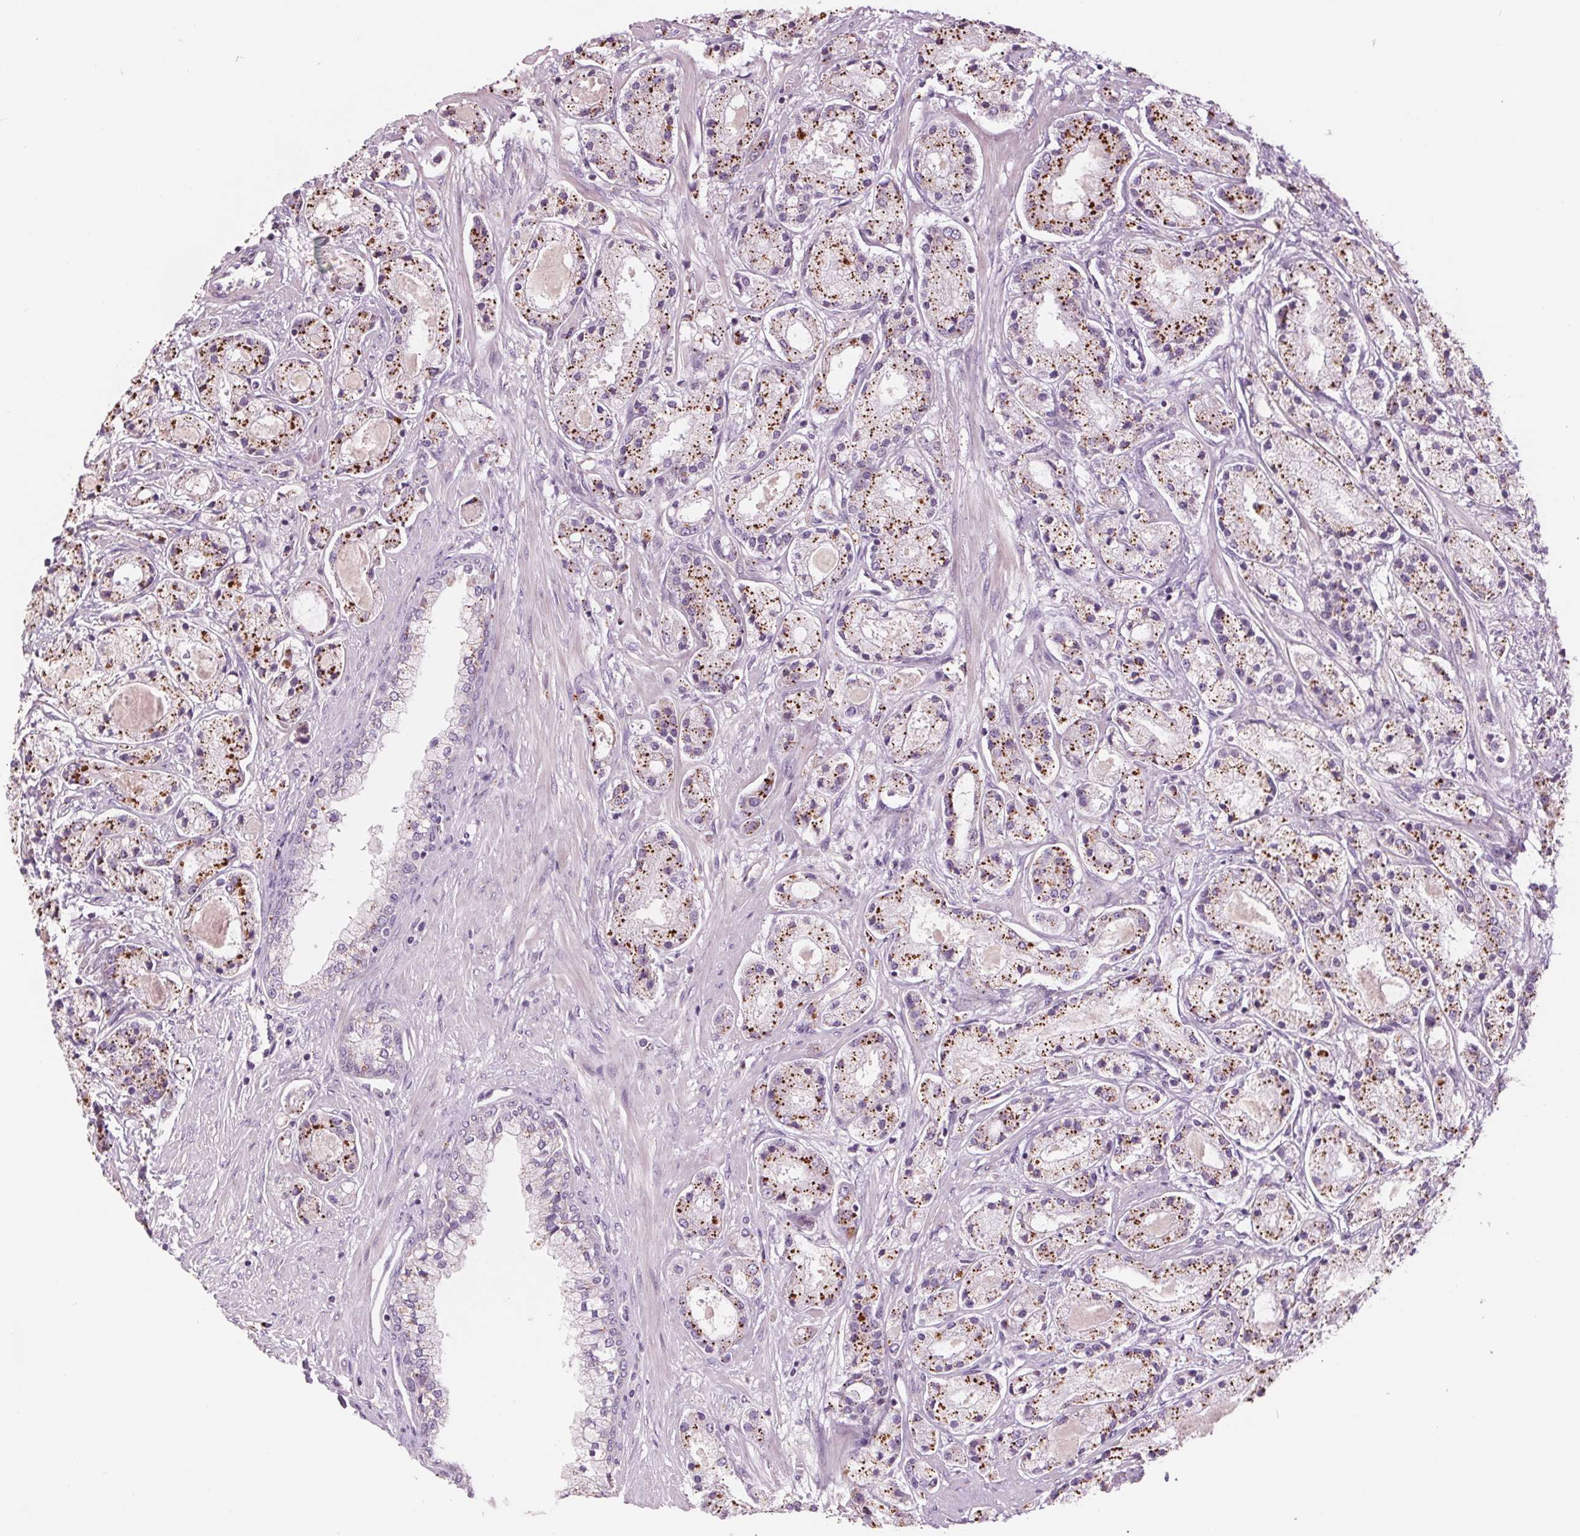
{"staining": {"intensity": "moderate", "quantity": "25%-75%", "location": "cytoplasmic/membranous"}, "tissue": "prostate cancer", "cell_type": "Tumor cells", "image_type": "cancer", "snomed": [{"axis": "morphology", "description": "Adenocarcinoma, High grade"}, {"axis": "topography", "description": "Prostate"}], "caption": "There is medium levels of moderate cytoplasmic/membranous staining in tumor cells of prostate cancer (high-grade adenocarcinoma), as demonstrated by immunohistochemical staining (brown color).", "gene": "SAMD5", "patient": {"sex": "male", "age": 67}}